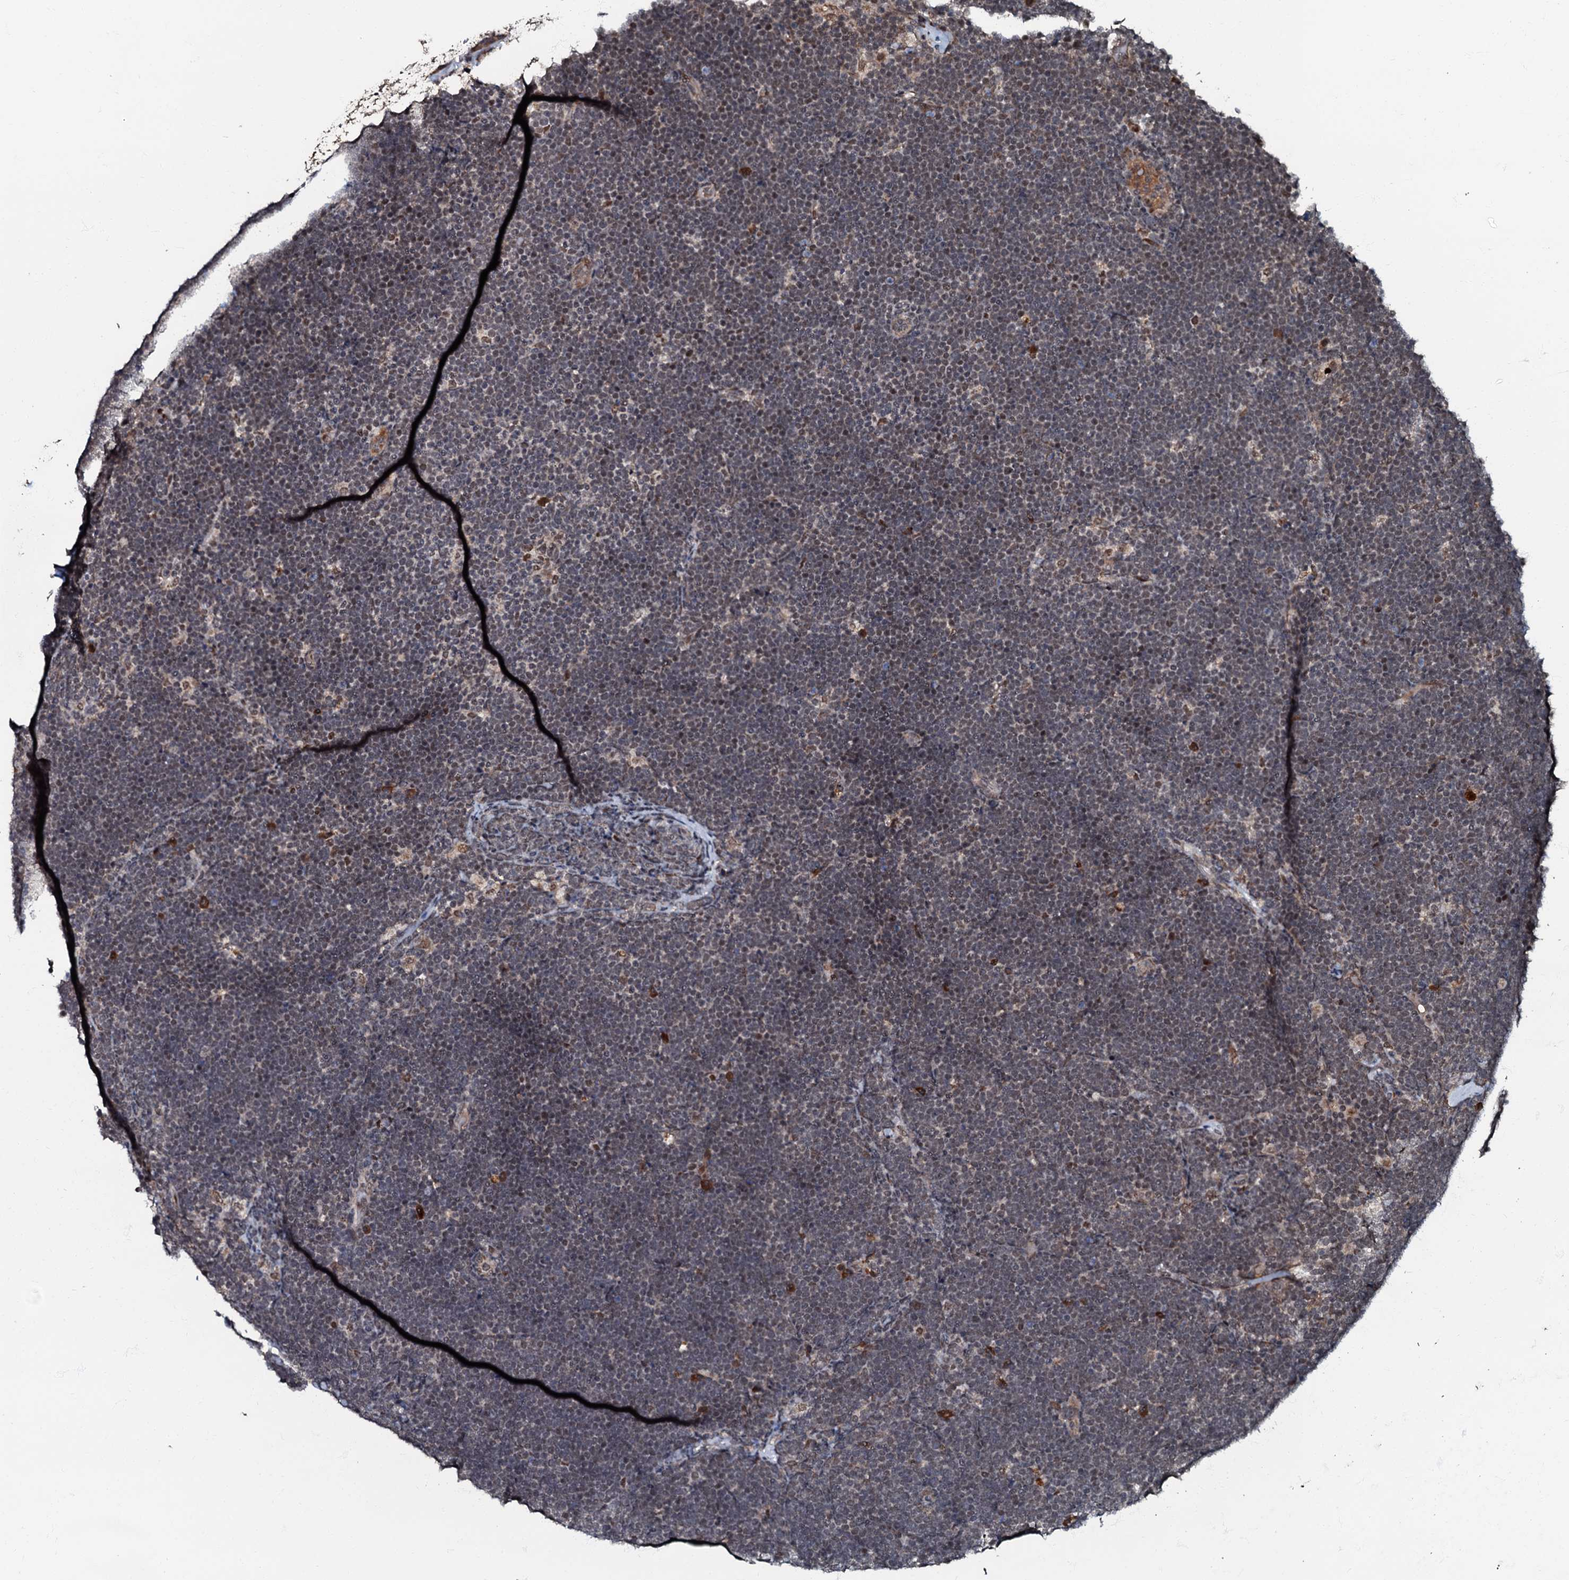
{"staining": {"intensity": "weak", "quantity": "25%-75%", "location": "nuclear"}, "tissue": "lymphoma", "cell_type": "Tumor cells", "image_type": "cancer", "snomed": [{"axis": "morphology", "description": "Malignant lymphoma, non-Hodgkin's type, High grade"}, {"axis": "topography", "description": "Lymph node"}], "caption": "Immunohistochemical staining of high-grade malignant lymphoma, non-Hodgkin's type displays low levels of weak nuclear staining in approximately 25%-75% of tumor cells.", "gene": "C18orf32", "patient": {"sex": "male", "age": 13}}